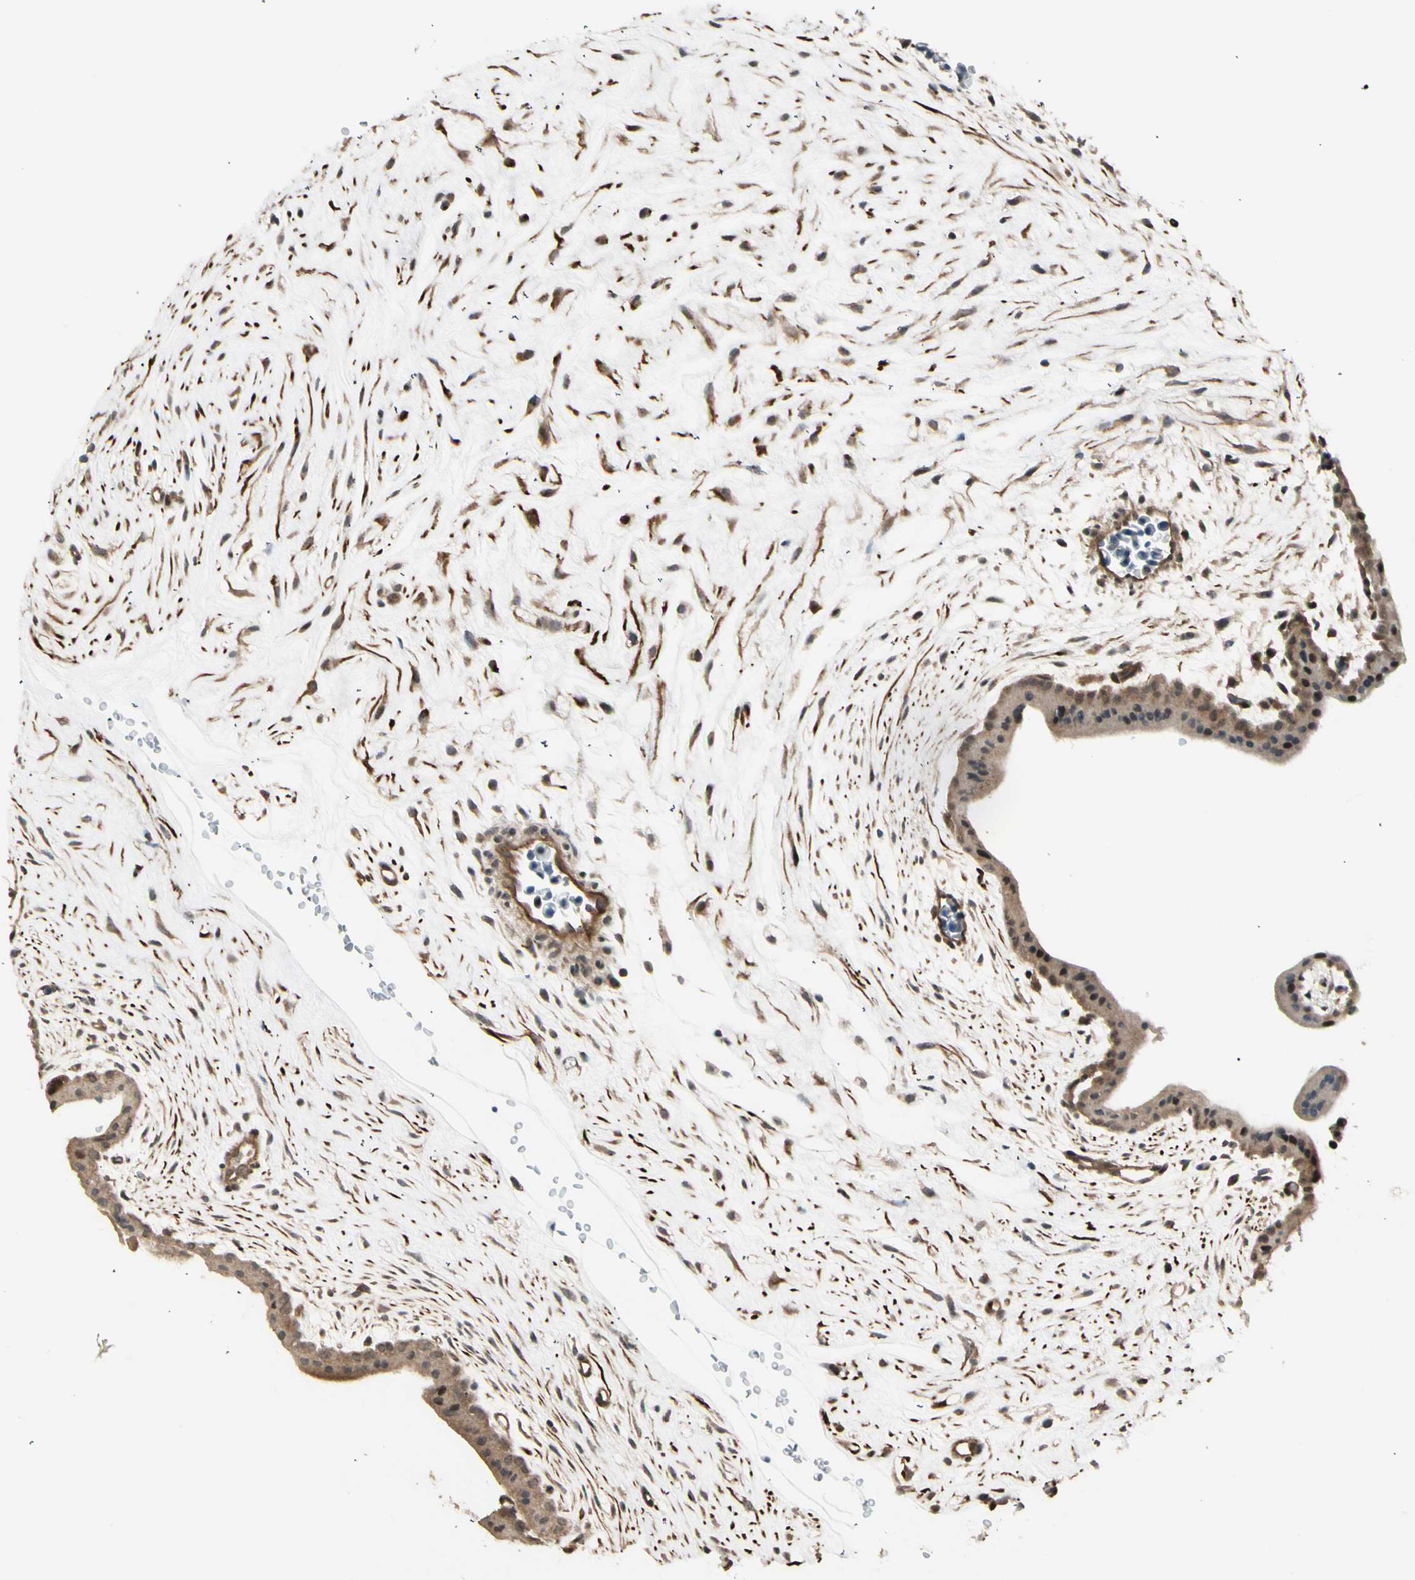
{"staining": {"intensity": "moderate", "quantity": ">75%", "location": "cytoplasmic/membranous"}, "tissue": "placenta", "cell_type": "Decidual cells", "image_type": "normal", "snomed": [{"axis": "morphology", "description": "Normal tissue, NOS"}, {"axis": "topography", "description": "Placenta"}], "caption": "DAB immunohistochemical staining of unremarkable human placenta displays moderate cytoplasmic/membranous protein expression in approximately >75% of decidual cells.", "gene": "SVBP", "patient": {"sex": "female", "age": 35}}